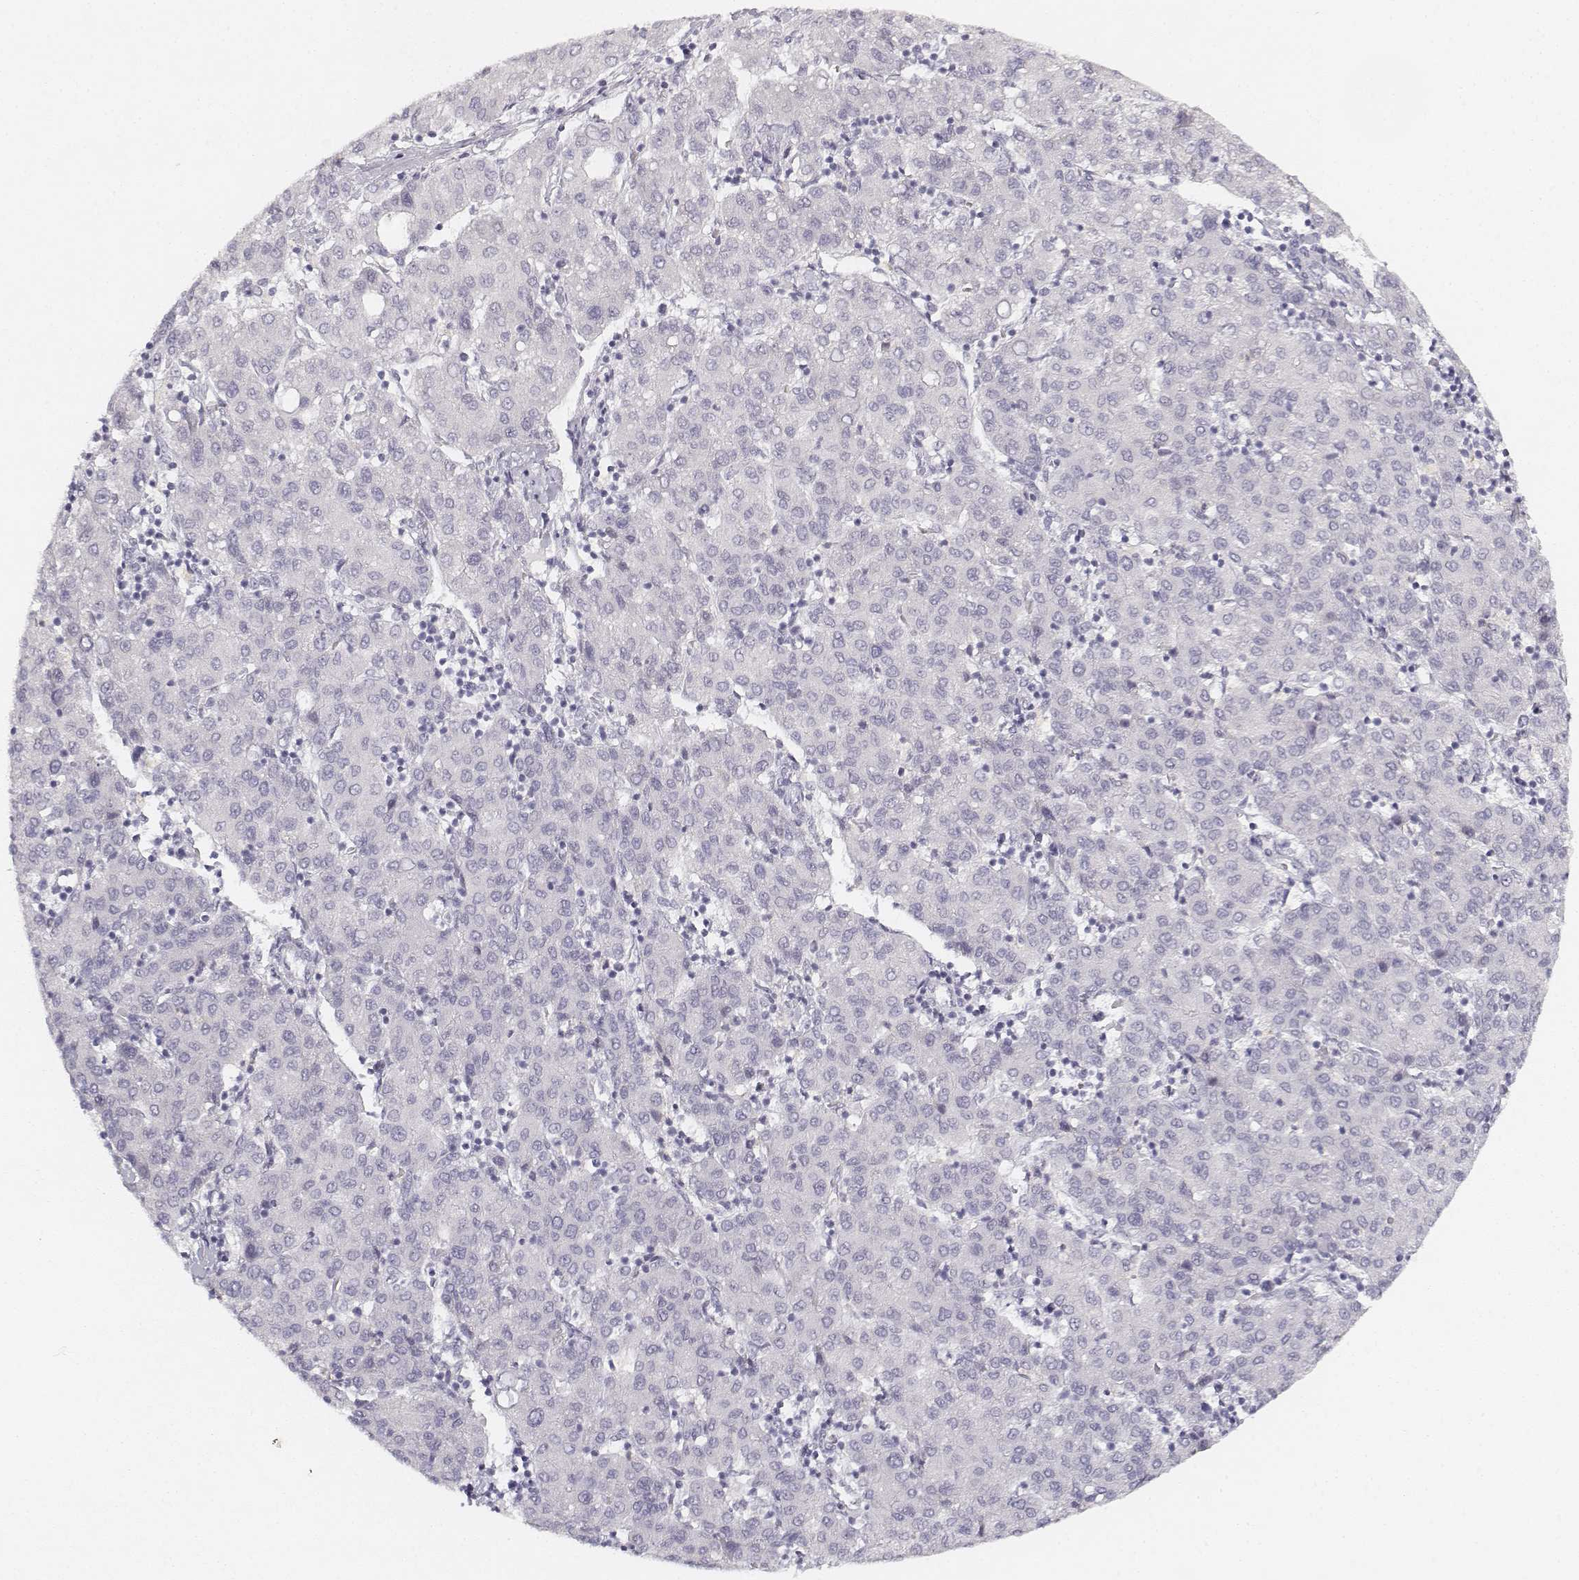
{"staining": {"intensity": "negative", "quantity": "none", "location": "none"}, "tissue": "liver cancer", "cell_type": "Tumor cells", "image_type": "cancer", "snomed": [{"axis": "morphology", "description": "Carcinoma, Hepatocellular, NOS"}, {"axis": "topography", "description": "Liver"}], "caption": "Protein analysis of liver hepatocellular carcinoma displays no significant positivity in tumor cells.", "gene": "KRTAP2-1", "patient": {"sex": "male", "age": 65}}